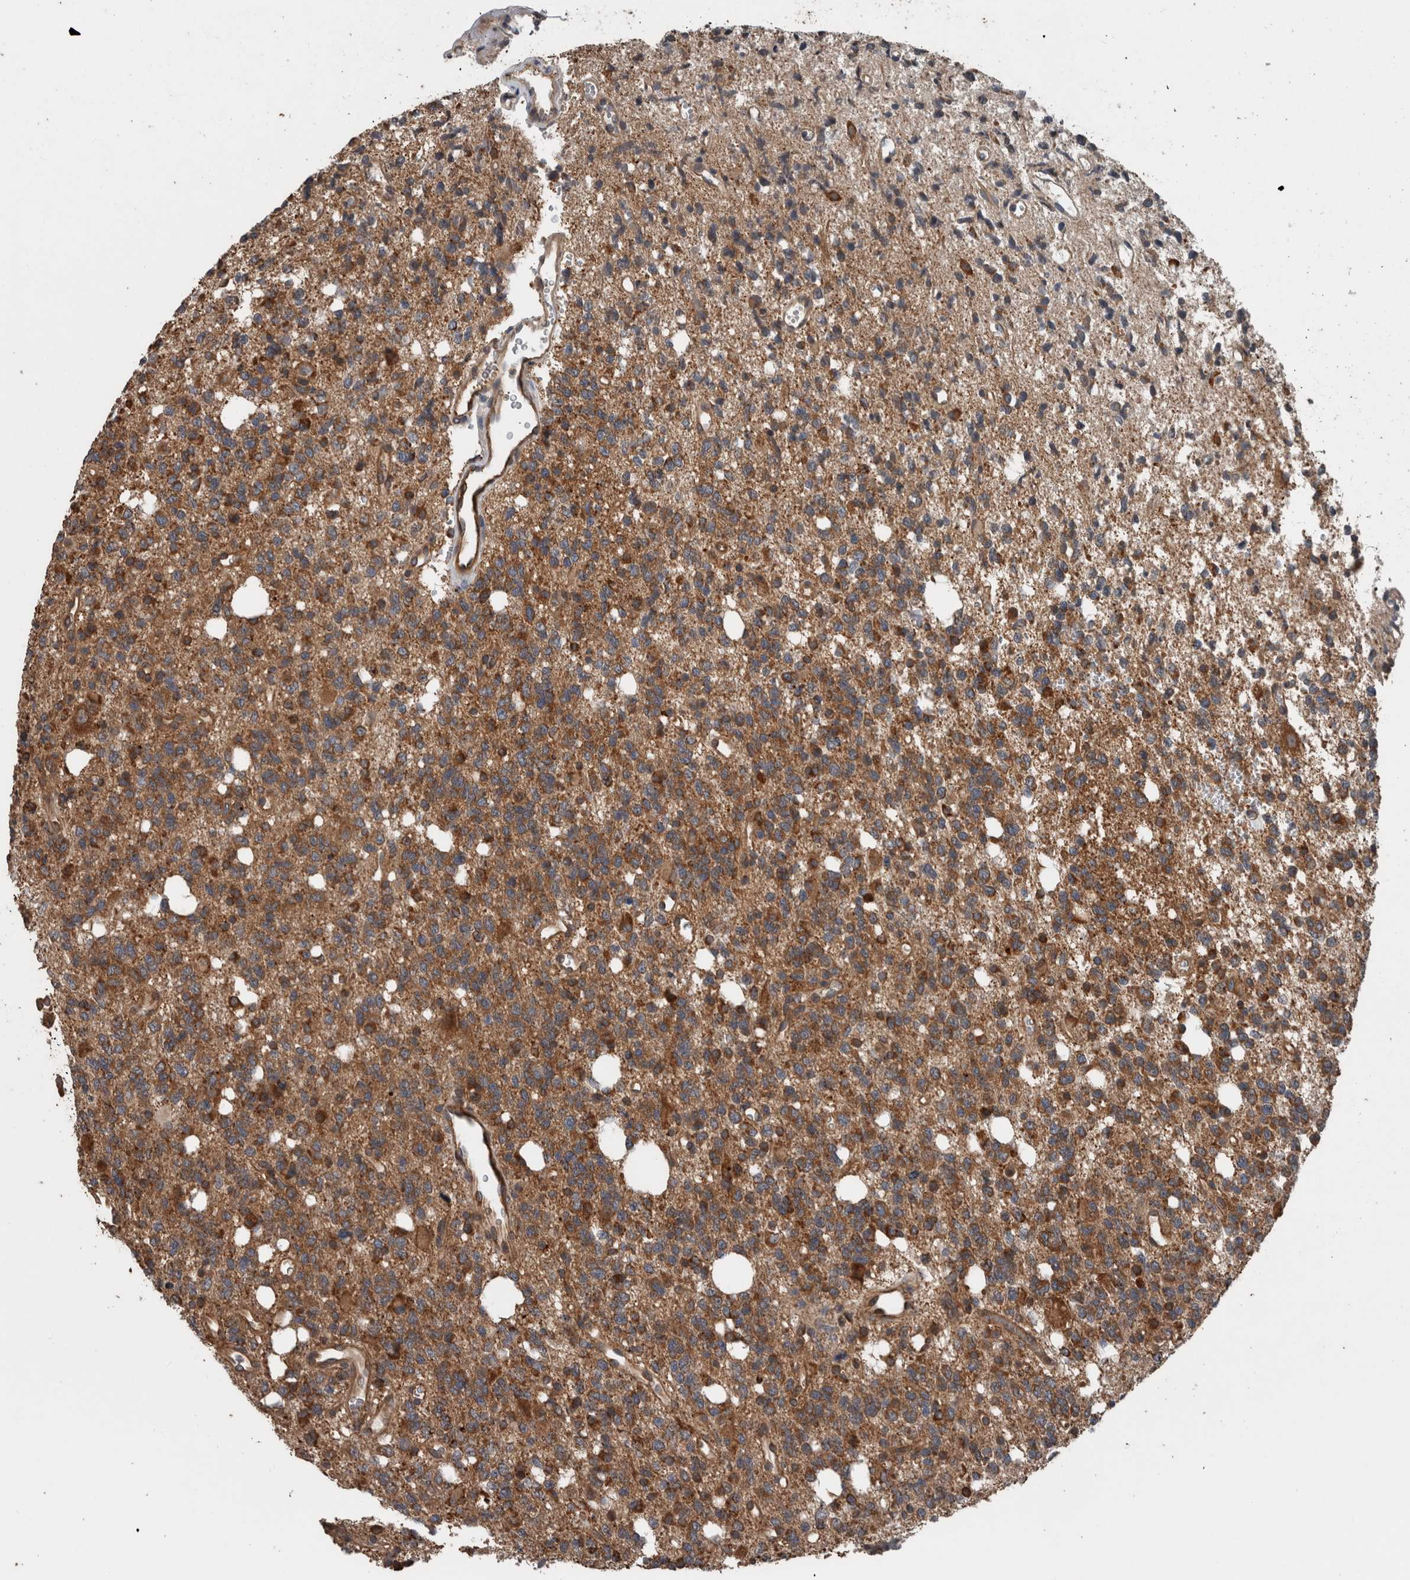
{"staining": {"intensity": "moderate", "quantity": ">75%", "location": "cytoplasmic/membranous"}, "tissue": "glioma", "cell_type": "Tumor cells", "image_type": "cancer", "snomed": [{"axis": "morphology", "description": "Glioma, malignant, High grade"}, {"axis": "topography", "description": "Brain"}], "caption": "Glioma tissue demonstrates moderate cytoplasmic/membranous positivity in about >75% of tumor cells", "gene": "RIOK3", "patient": {"sex": "female", "age": 62}}